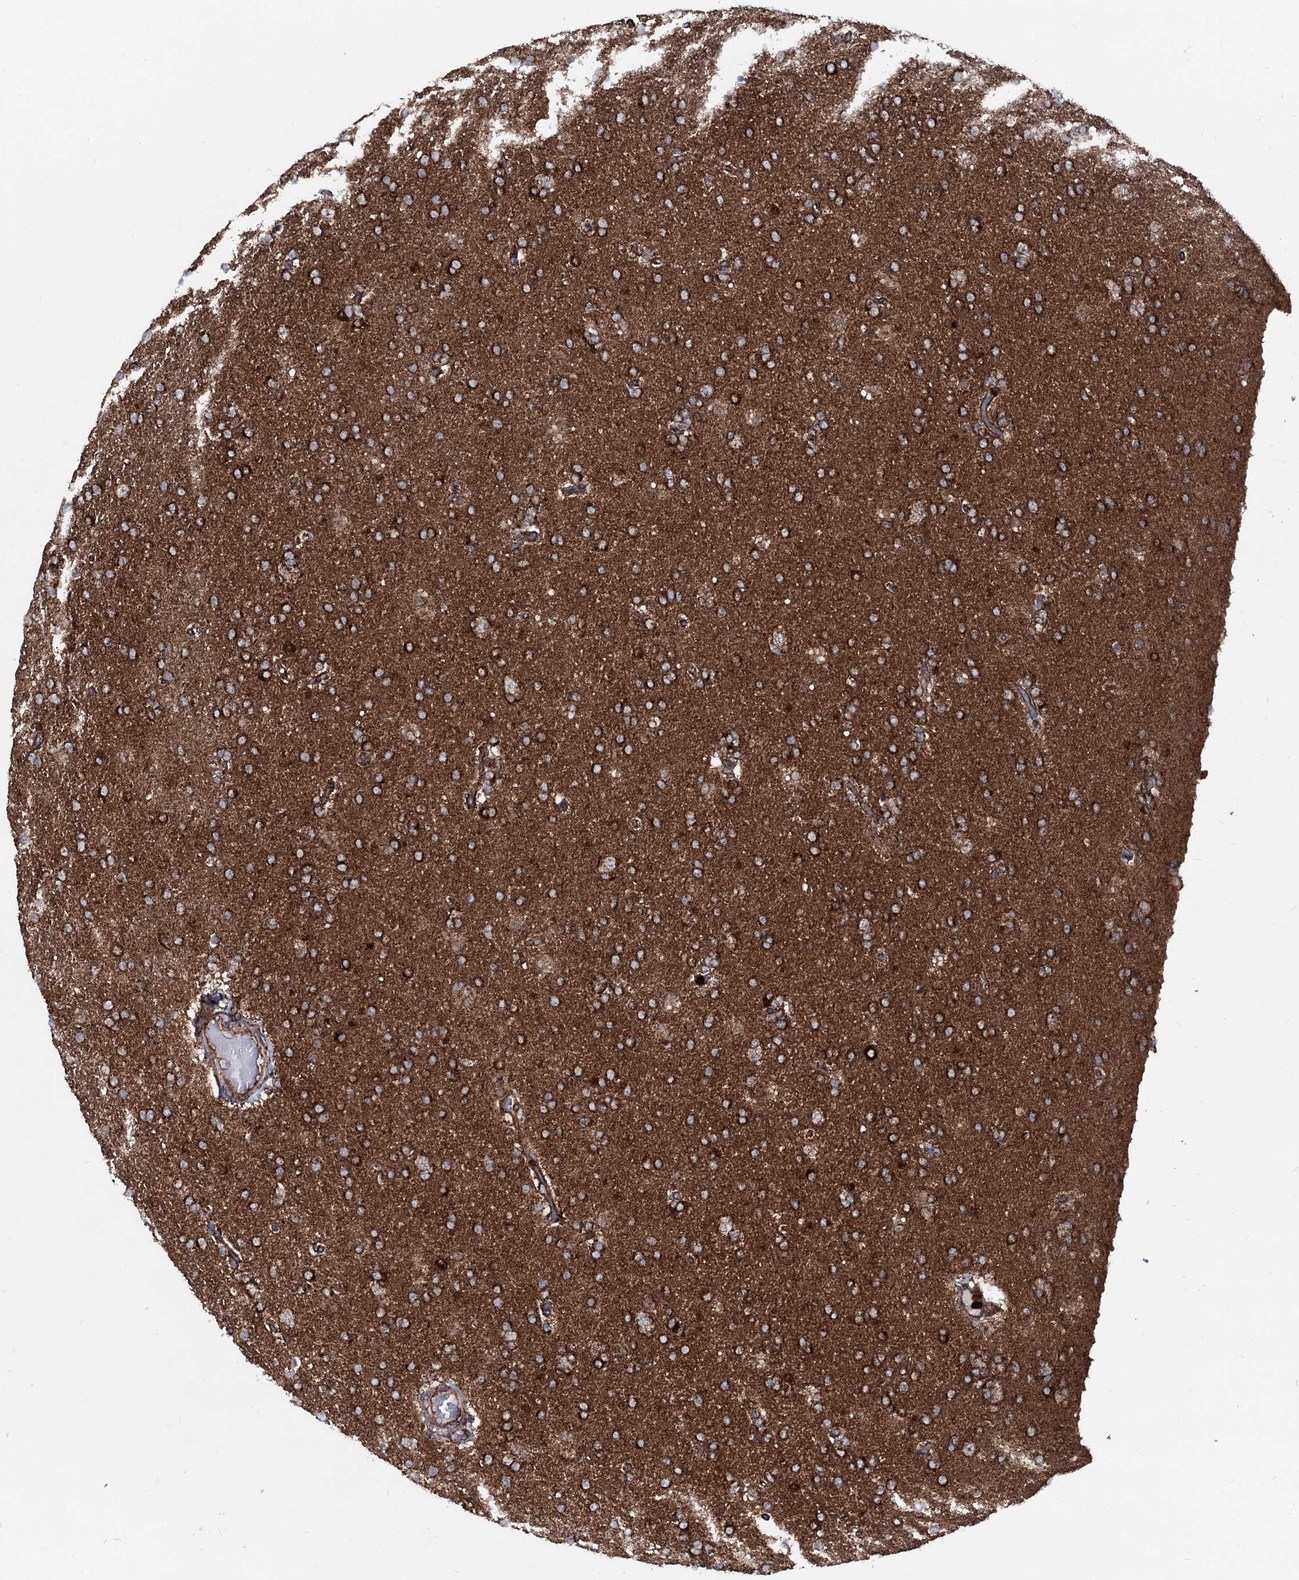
{"staining": {"intensity": "strong", "quantity": "25%-75%", "location": "cytoplasmic/membranous"}, "tissue": "glioma", "cell_type": "Tumor cells", "image_type": "cancer", "snomed": [{"axis": "morphology", "description": "Glioma, malignant, High grade"}, {"axis": "topography", "description": "Brain"}], "caption": "Strong cytoplasmic/membranous staining for a protein is present in about 25%-75% of tumor cells of glioma using immunohistochemistry (IHC).", "gene": "FGFR1OP2", "patient": {"sex": "male", "age": 72}}